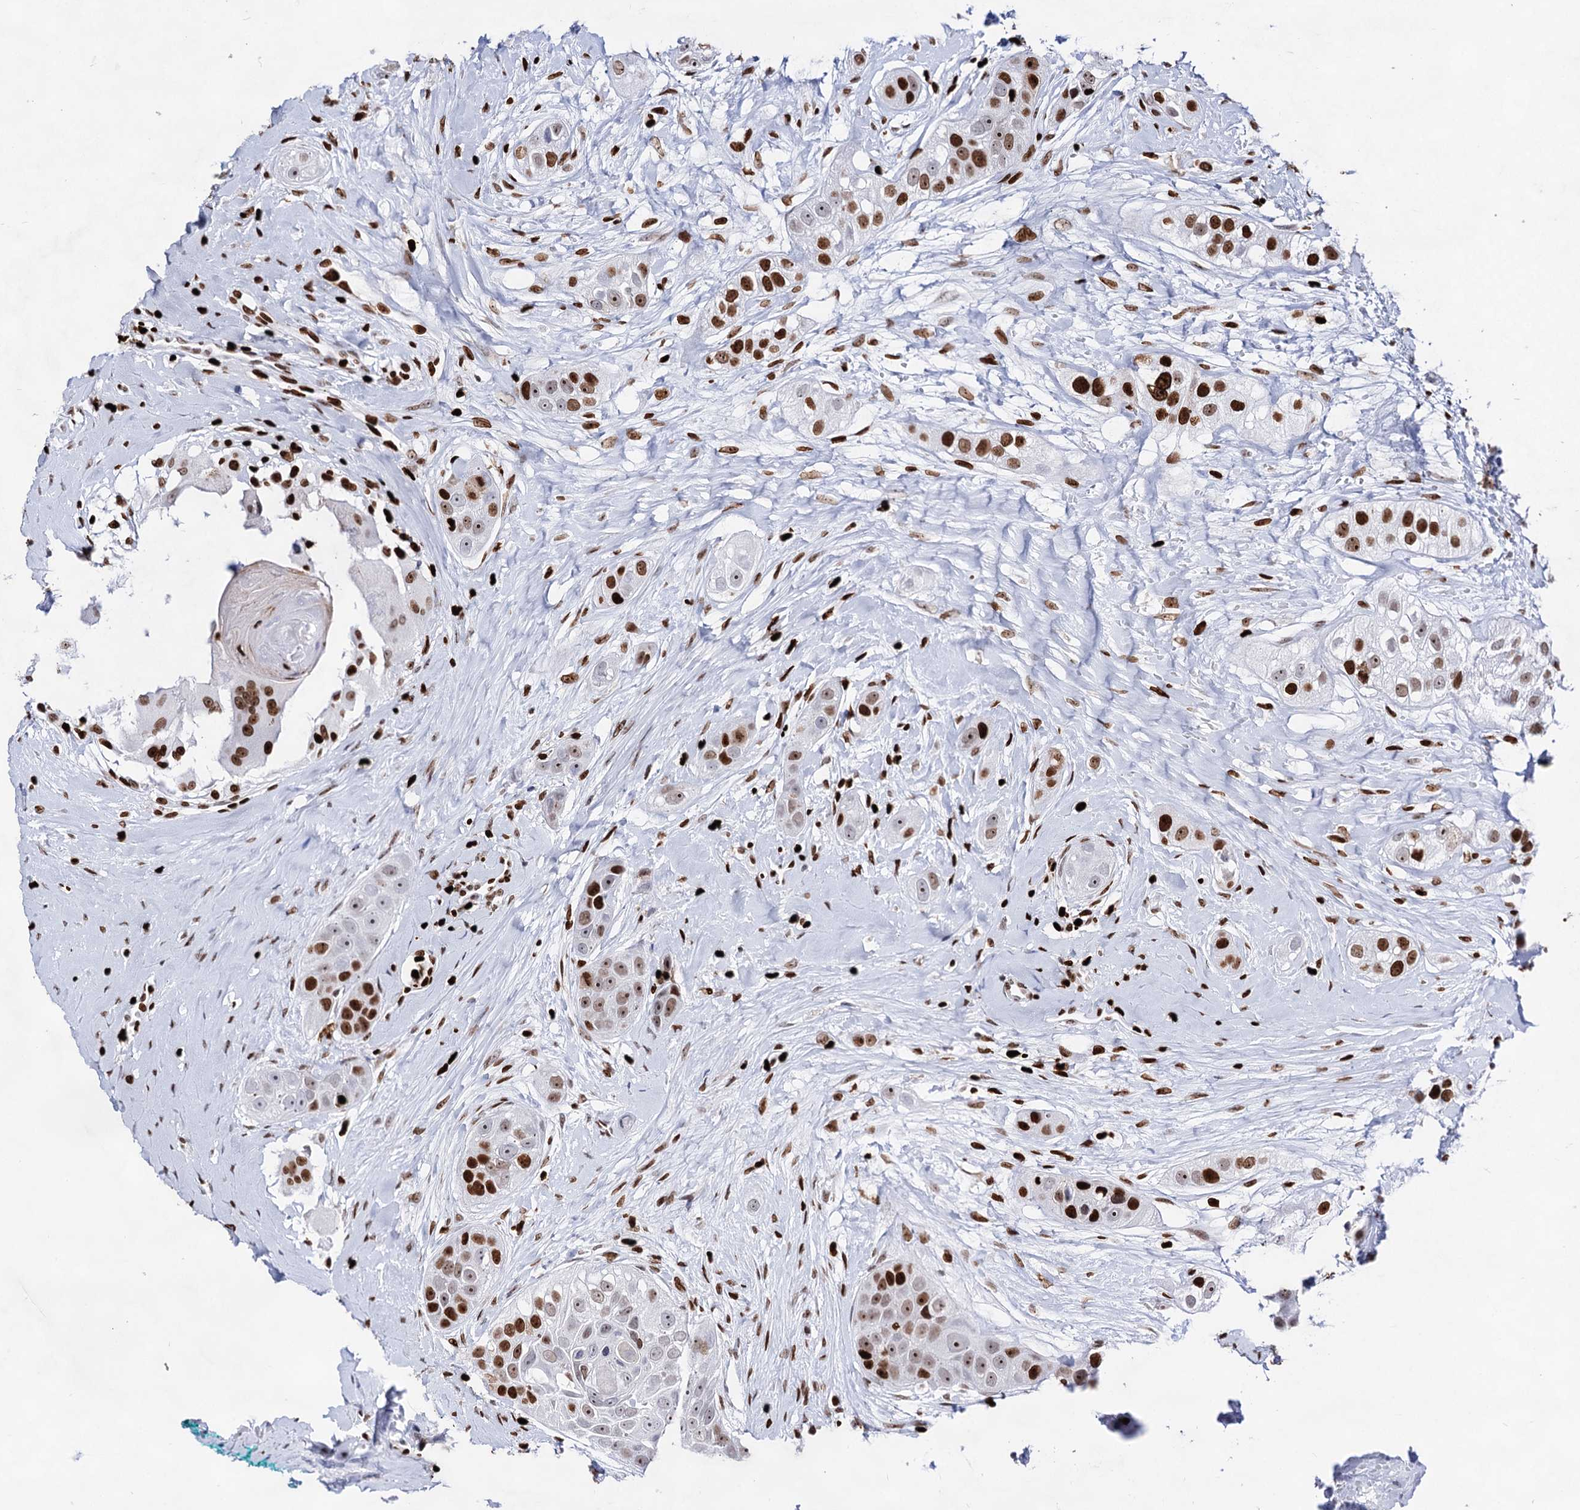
{"staining": {"intensity": "strong", "quantity": "25%-75%", "location": "nuclear"}, "tissue": "head and neck cancer", "cell_type": "Tumor cells", "image_type": "cancer", "snomed": [{"axis": "morphology", "description": "Normal tissue, NOS"}, {"axis": "morphology", "description": "Squamous cell carcinoma, NOS"}, {"axis": "topography", "description": "Skeletal muscle"}, {"axis": "topography", "description": "Head-Neck"}], "caption": "Brown immunohistochemical staining in human head and neck cancer (squamous cell carcinoma) shows strong nuclear staining in approximately 25%-75% of tumor cells.", "gene": "HMGB2", "patient": {"sex": "male", "age": 51}}